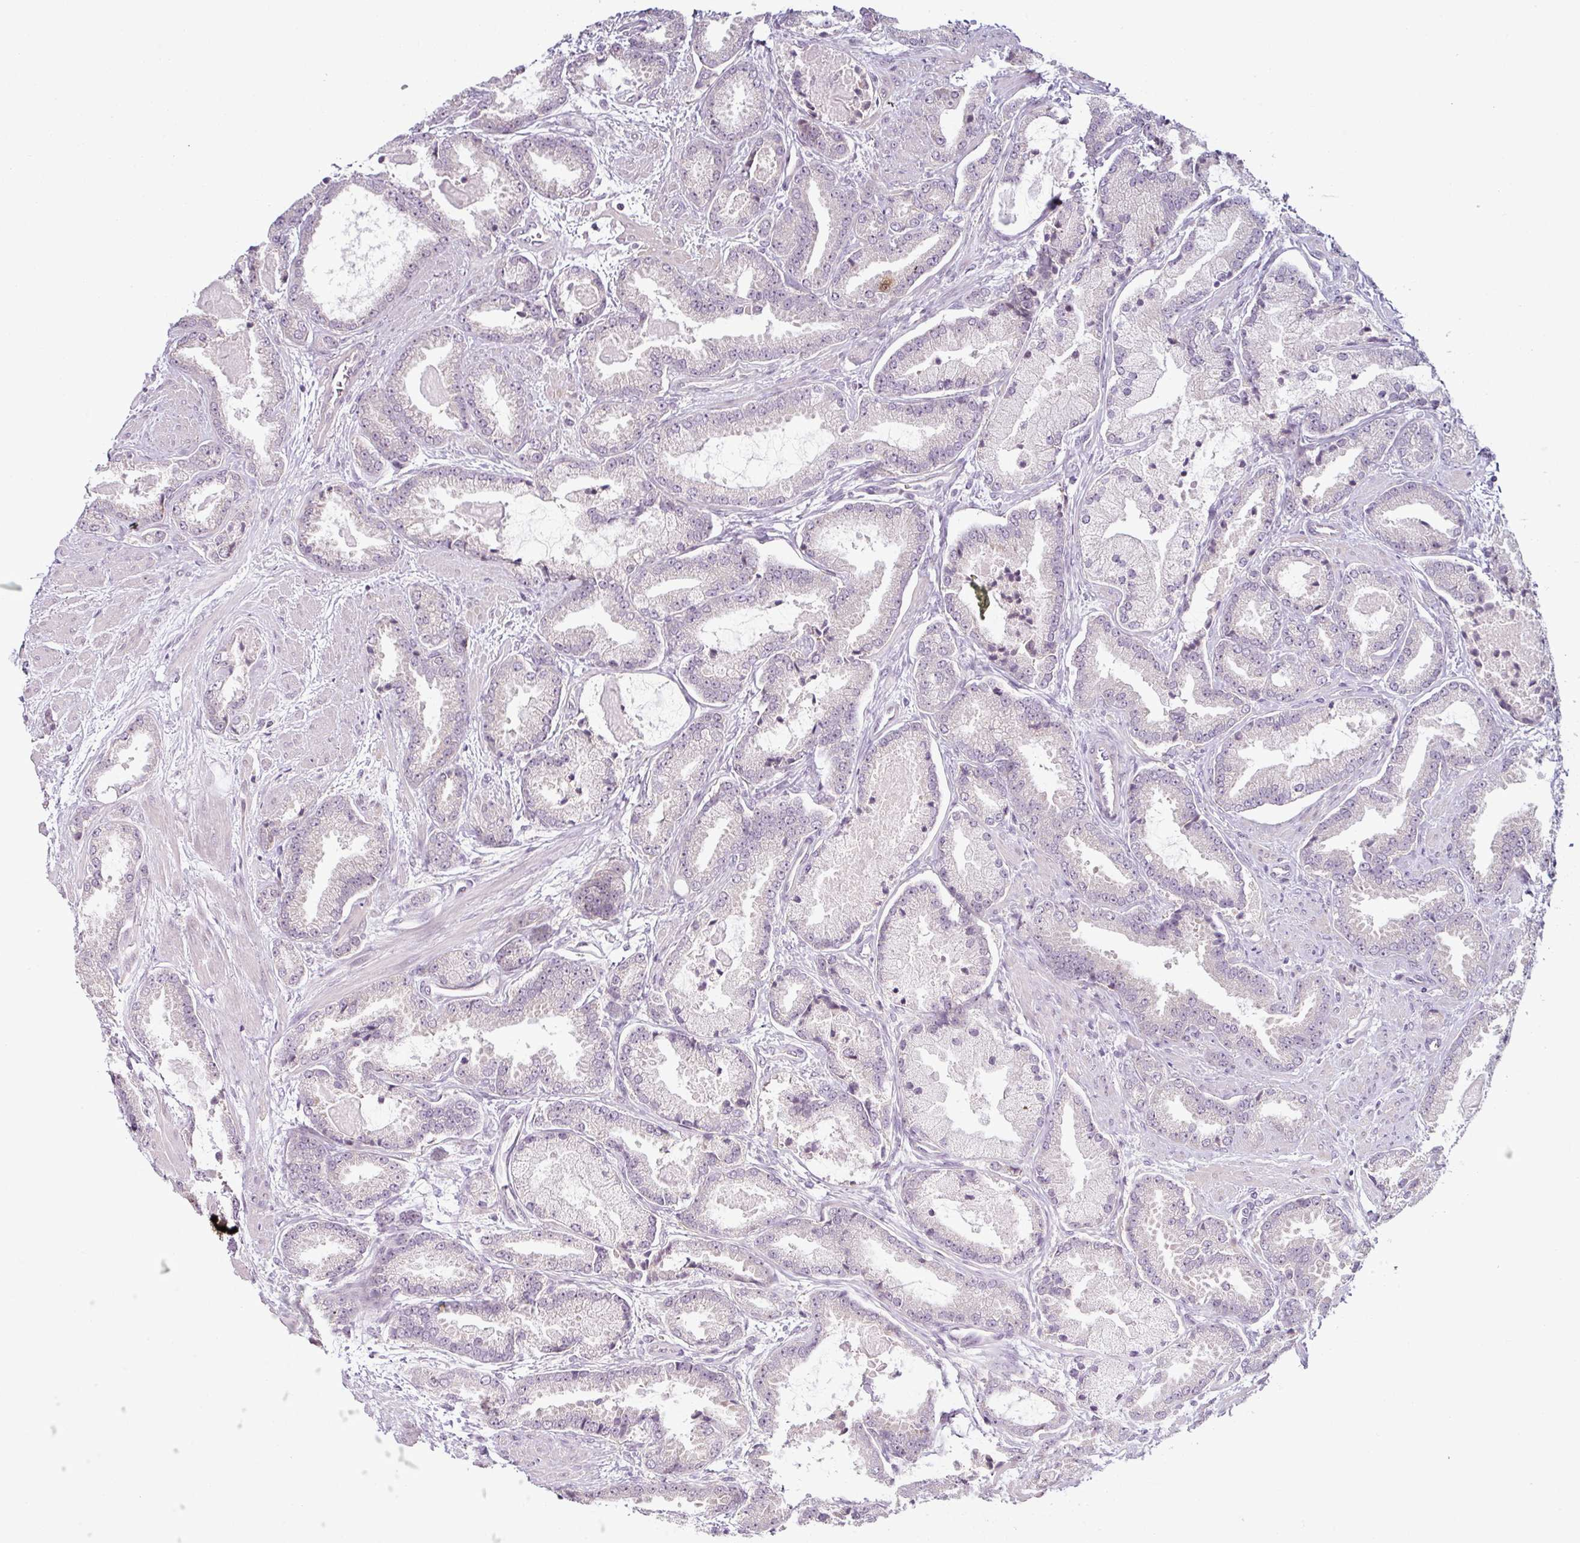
{"staining": {"intensity": "negative", "quantity": "none", "location": "none"}, "tissue": "prostate cancer", "cell_type": "Tumor cells", "image_type": "cancer", "snomed": [{"axis": "morphology", "description": "Adenocarcinoma, Low grade"}, {"axis": "topography", "description": "Prostate"}], "caption": "IHC of human prostate low-grade adenocarcinoma demonstrates no positivity in tumor cells.", "gene": "OR52D1", "patient": {"sex": "male", "age": 62}}